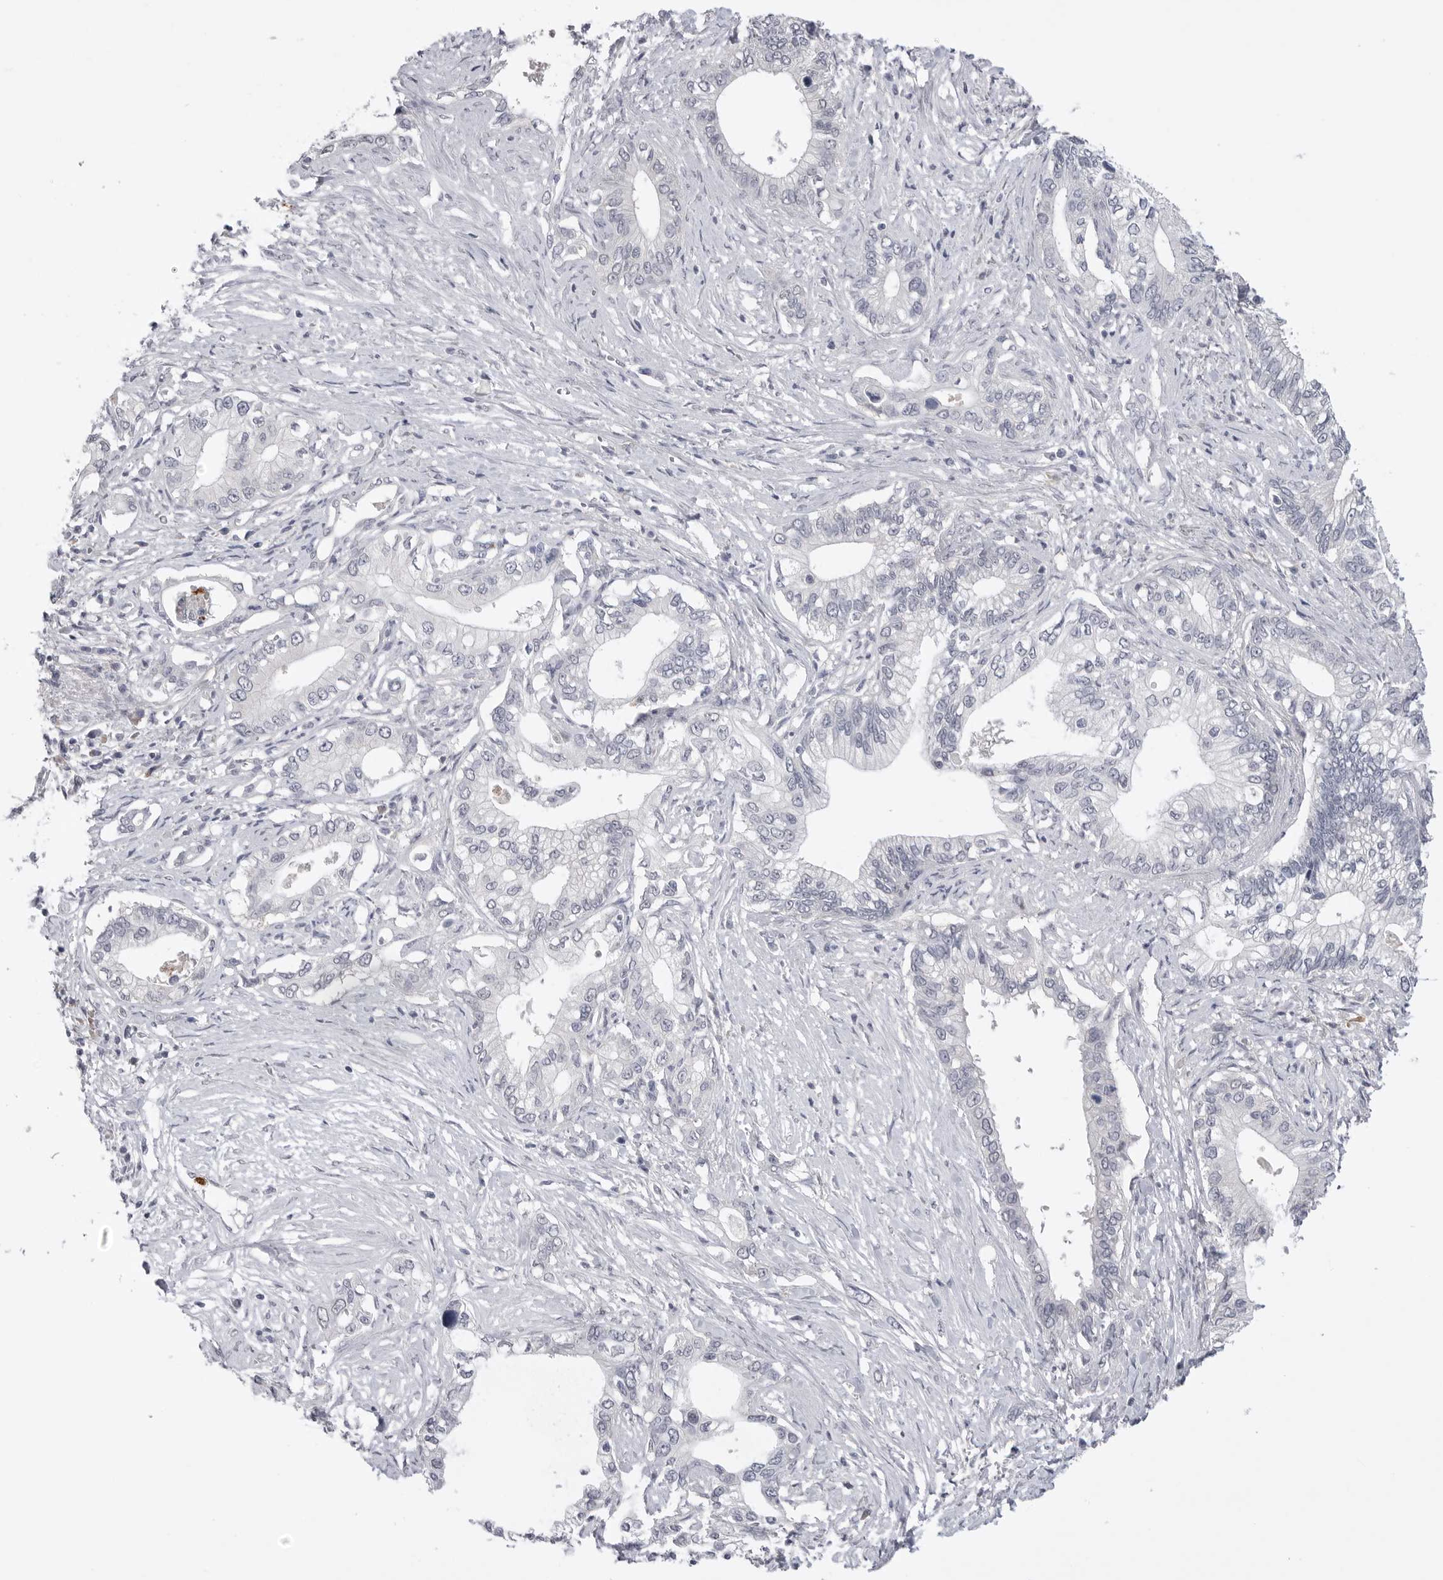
{"staining": {"intensity": "negative", "quantity": "none", "location": "none"}, "tissue": "pancreatic cancer", "cell_type": "Tumor cells", "image_type": "cancer", "snomed": [{"axis": "morphology", "description": "Normal tissue, NOS"}, {"axis": "morphology", "description": "Adenocarcinoma, NOS"}, {"axis": "topography", "description": "Pancreas"}, {"axis": "topography", "description": "Peripheral nerve tissue"}], "caption": "Immunohistochemistry (IHC) of human pancreatic cancer (adenocarcinoma) demonstrates no expression in tumor cells.", "gene": "FBXO43", "patient": {"sex": "male", "age": 59}}